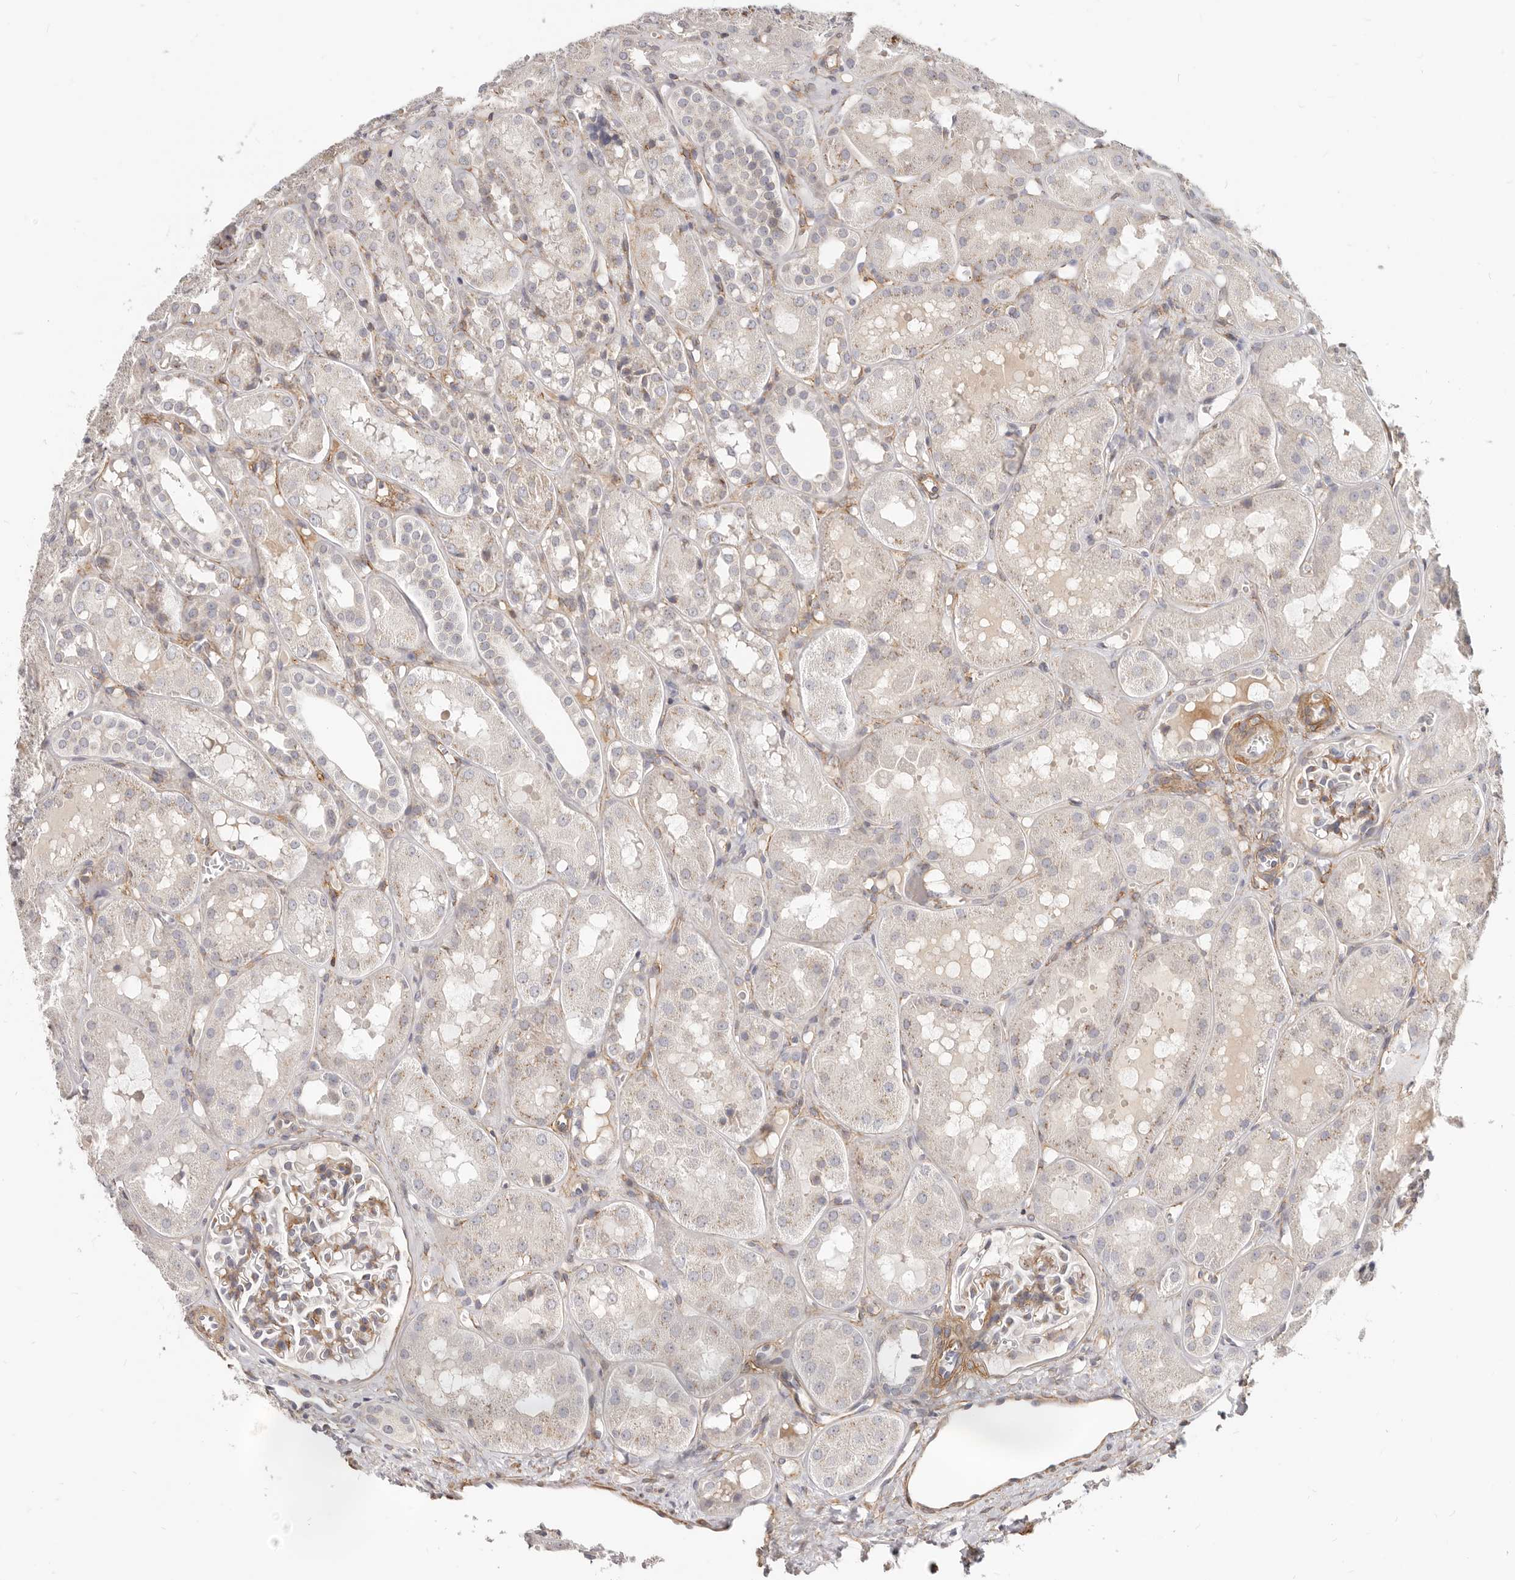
{"staining": {"intensity": "strong", "quantity": ">75%", "location": "cytoplasmic/membranous"}, "tissue": "kidney", "cell_type": "Cells in glomeruli", "image_type": "normal", "snomed": [{"axis": "morphology", "description": "Normal tissue, NOS"}, {"axis": "topography", "description": "Kidney"}], "caption": "Protein expression analysis of unremarkable human kidney reveals strong cytoplasmic/membranous positivity in approximately >75% of cells in glomeruli.", "gene": "RABAC1", "patient": {"sex": "male", "age": 16}}